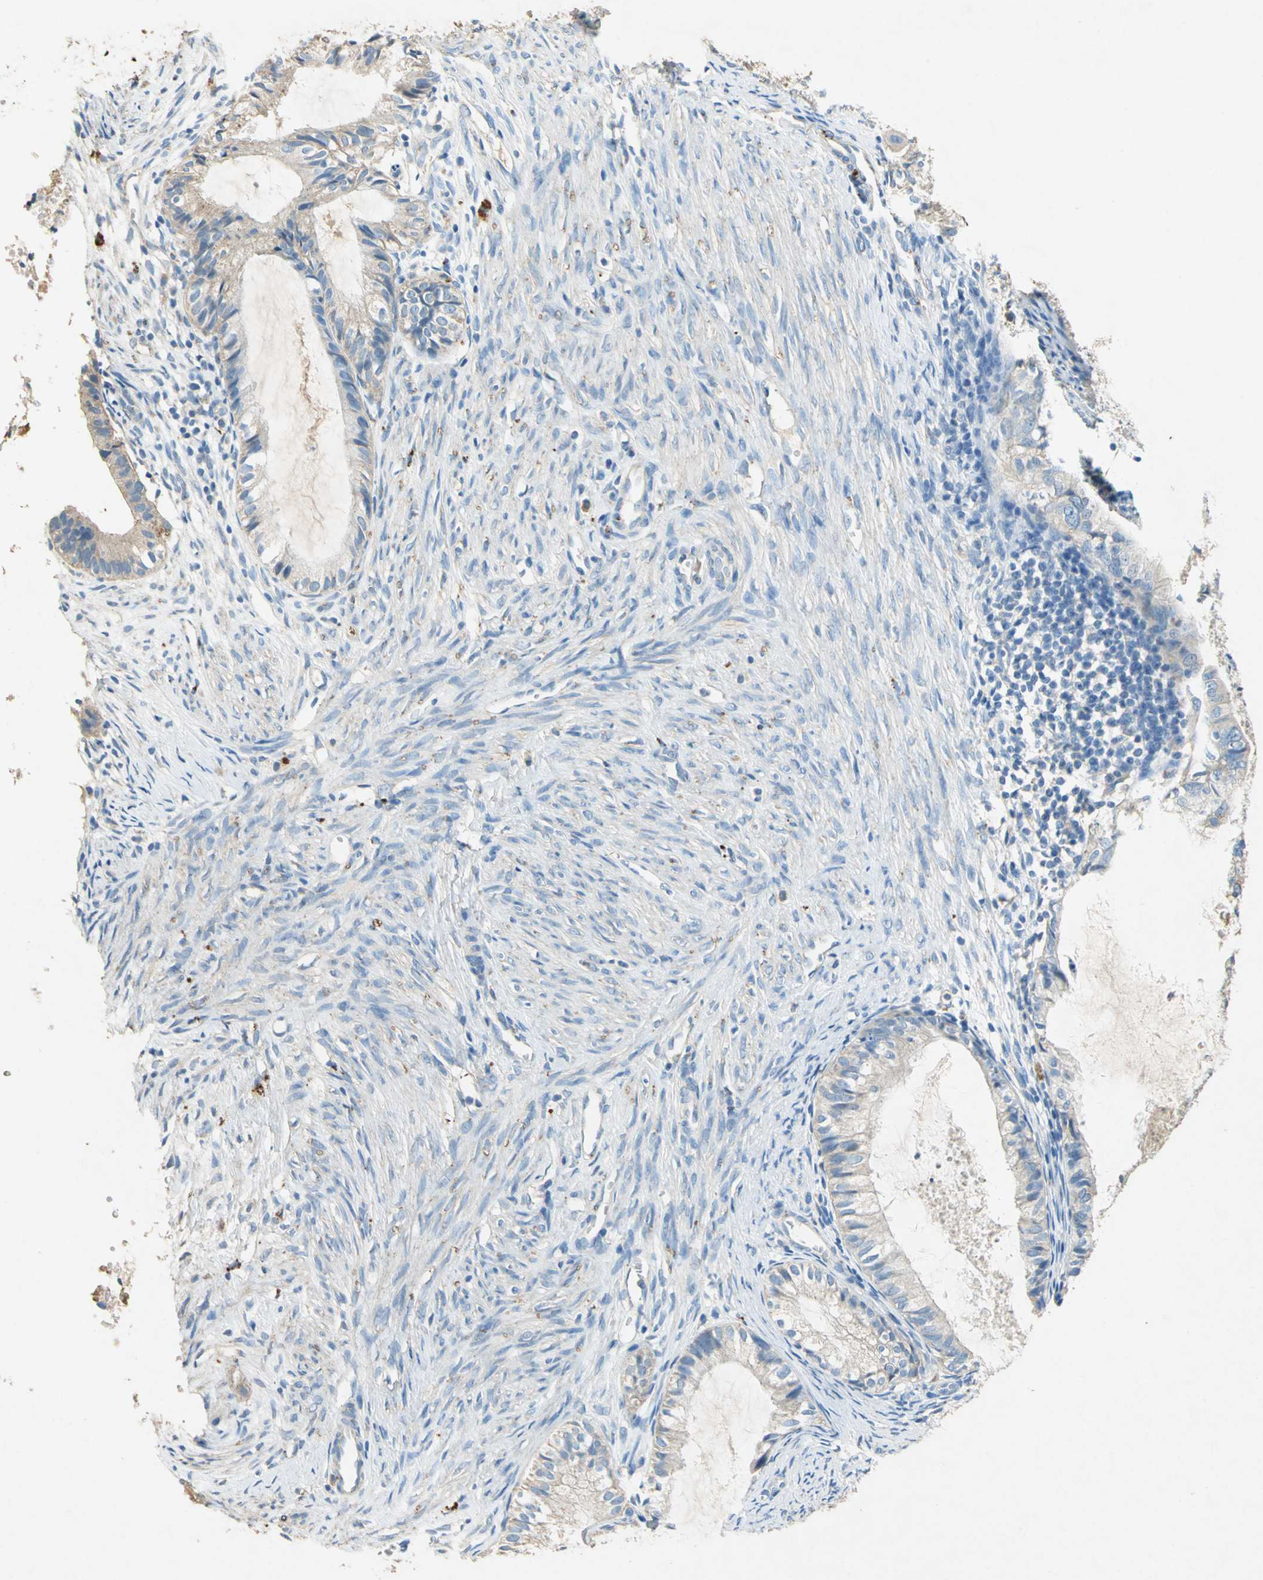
{"staining": {"intensity": "weak", "quantity": "25%-75%", "location": "cytoplasmic/membranous"}, "tissue": "cervical cancer", "cell_type": "Tumor cells", "image_type": "cancer", "snomed": [{"axis": "morphology", "description": "Normal tissue, NOS"}, {"axis": "morphology", "description": "Adenocarcinoma, NOS"}, {"axis": "topography", "description": "Cervix"}, {"axis": "topography", "description": "Endometrium"}], "caption": "A micrograph of cervical cancer stained for a protein exhibits weak cytoplasmic/membranous brown staining in tumor cells.", "gene": "ADAMTS5", "patient": {"sex": "female", "age": 86}}